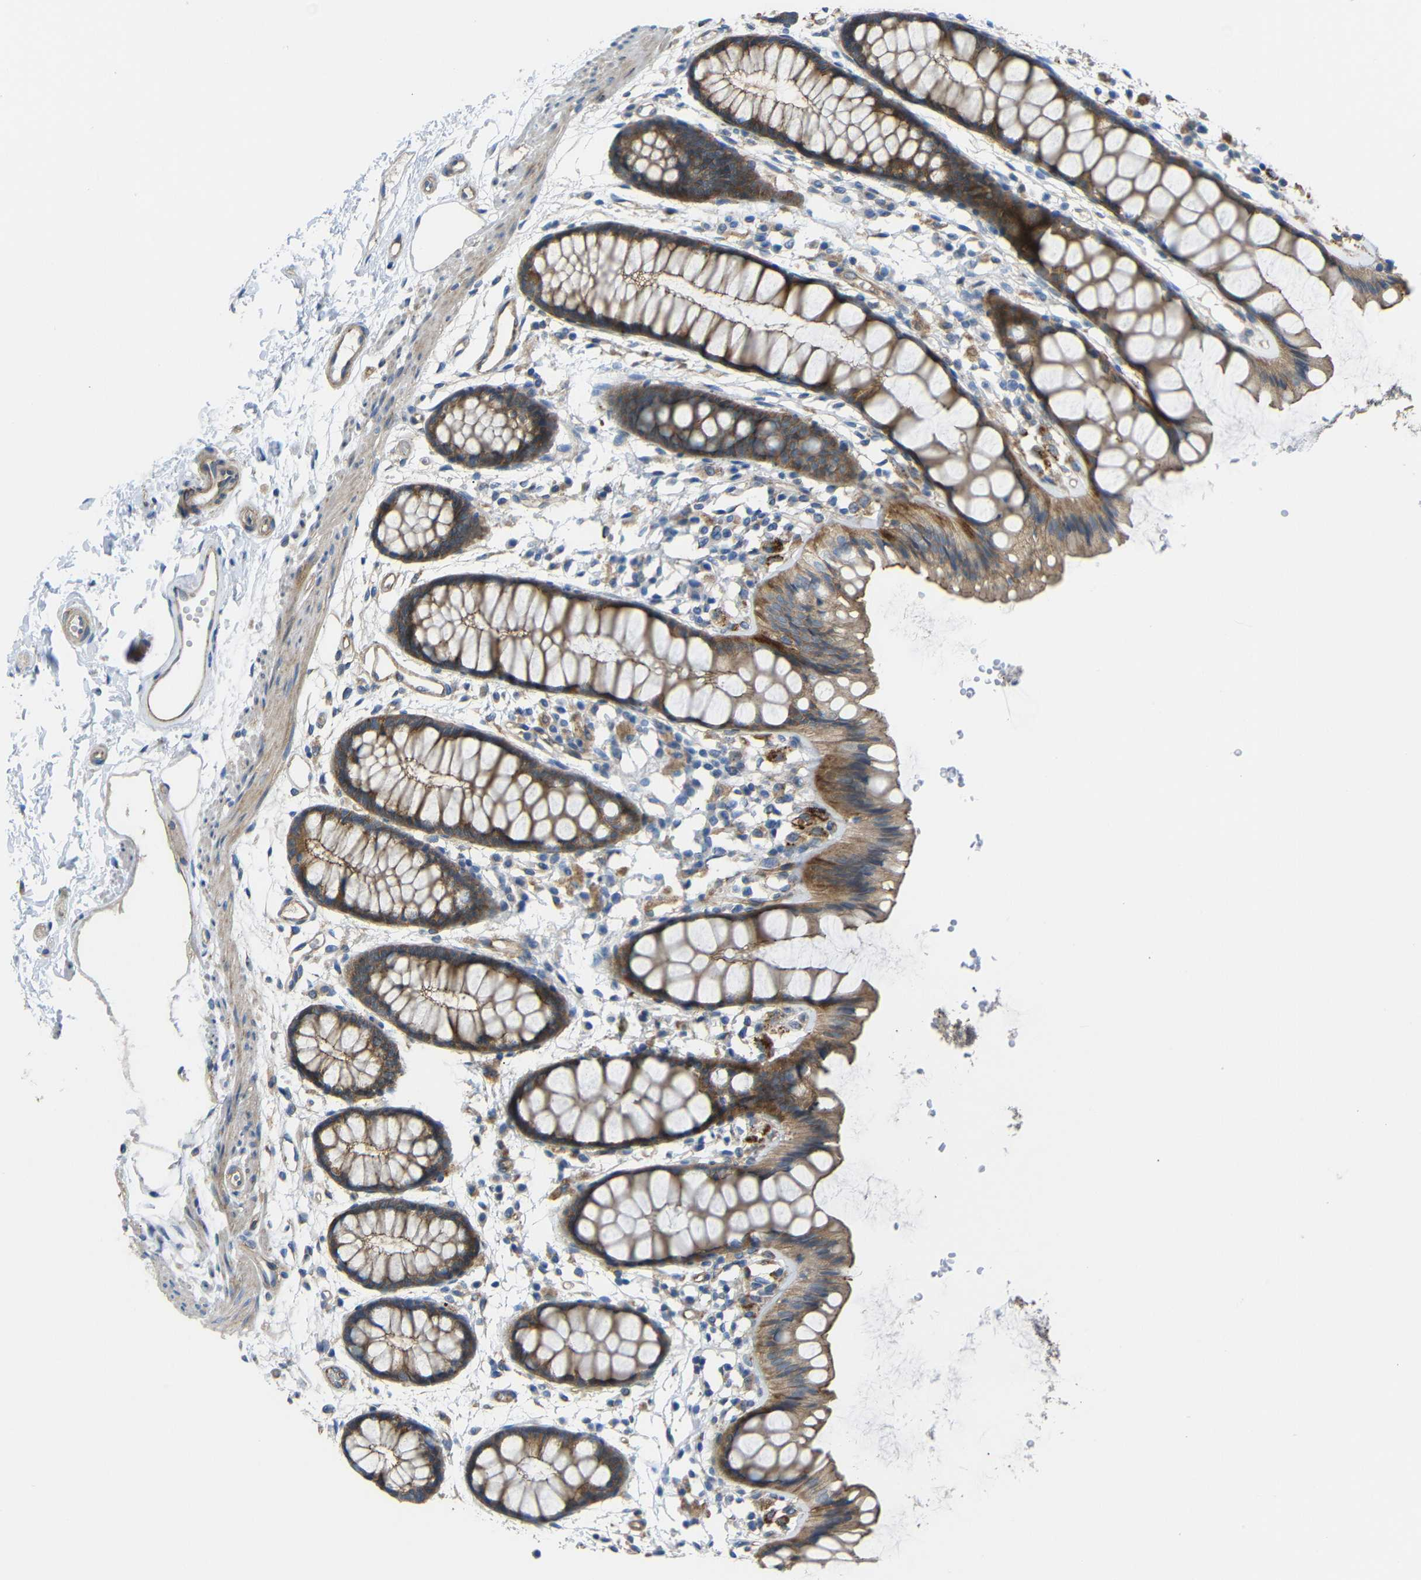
{"staining": {"intensity": "strong", "quantity": ">75%", "location": "cytoplasmic/membranous"}, "tissue": "rectum", "cell_type": "Glandular cells", "image_type": "normal", "snomed": [{"axis": "morphology", "description": "Normal tissue, NOS"}, {"axis": "topography", "description": "Rectum"}], "caption": "This is an image of IHC staining of benign rectum, which shows strong positivity in the cytoplasmic/membranous of glandular cells.", "gene": "SYPL1", "patient": {"sex": "female", "age": 66}}